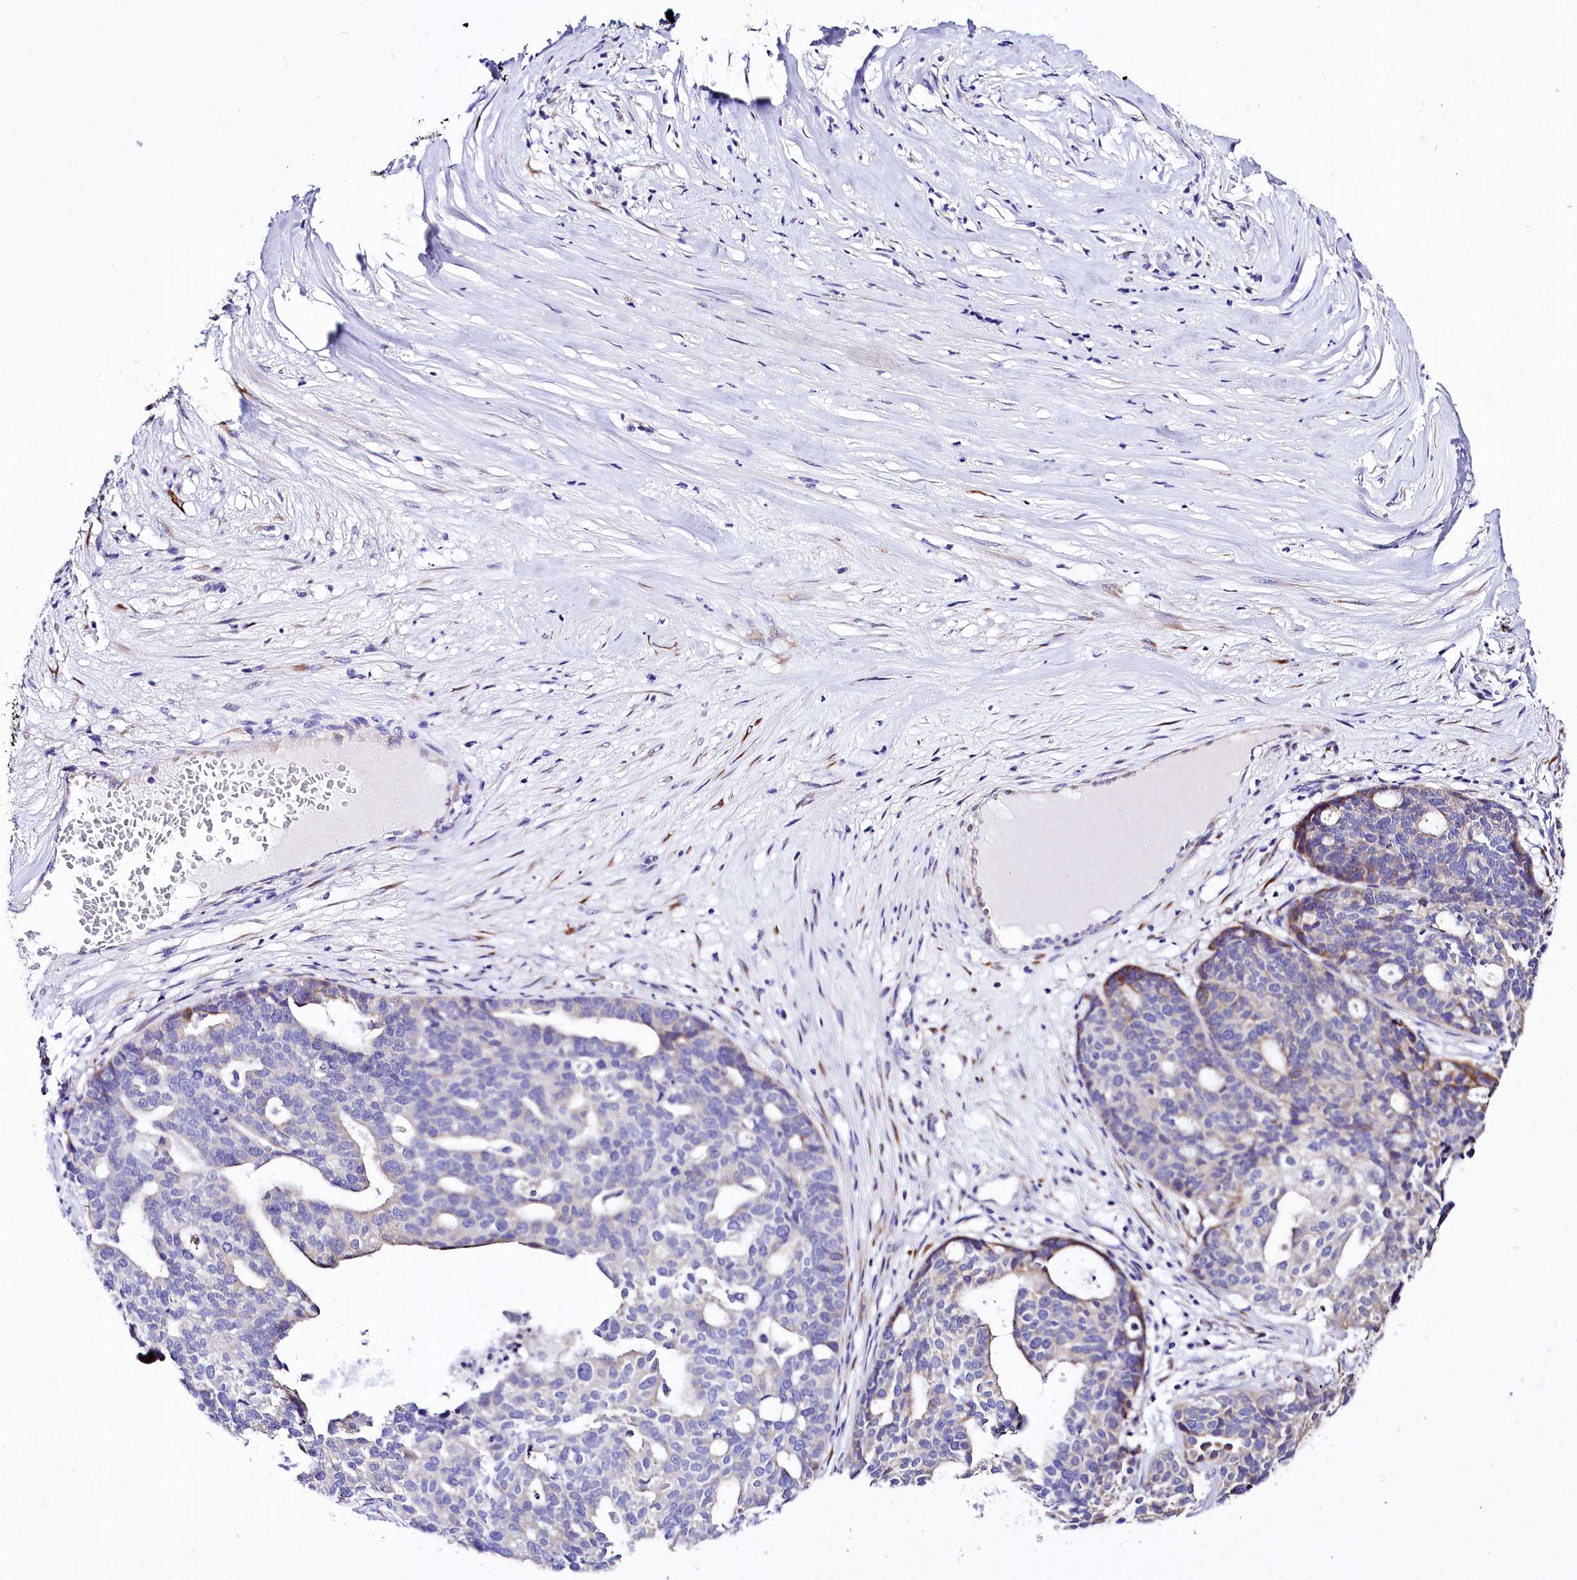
{"staining": {"intensity": "moderate", "quantity": "<25%", "location": "cytoplasmic/membranous"}, "tissue": "ovarian cancer", "cell_type": "Tumor cells", "image_type": "cancer", "snomed": [{"axis": "morphology", "description": "Cystadenocarcinoma, serous, NOS"}, {"axis": "topography", "description": "Ovary"}], "caption": "Moderate cytoplasmic/membranous staining is seen in about <25% of tumor cells in serous cystadenocarcinoma (ovarian).", "gene": "A2ML1", "patient": {"sex": "female", "age": 59}}